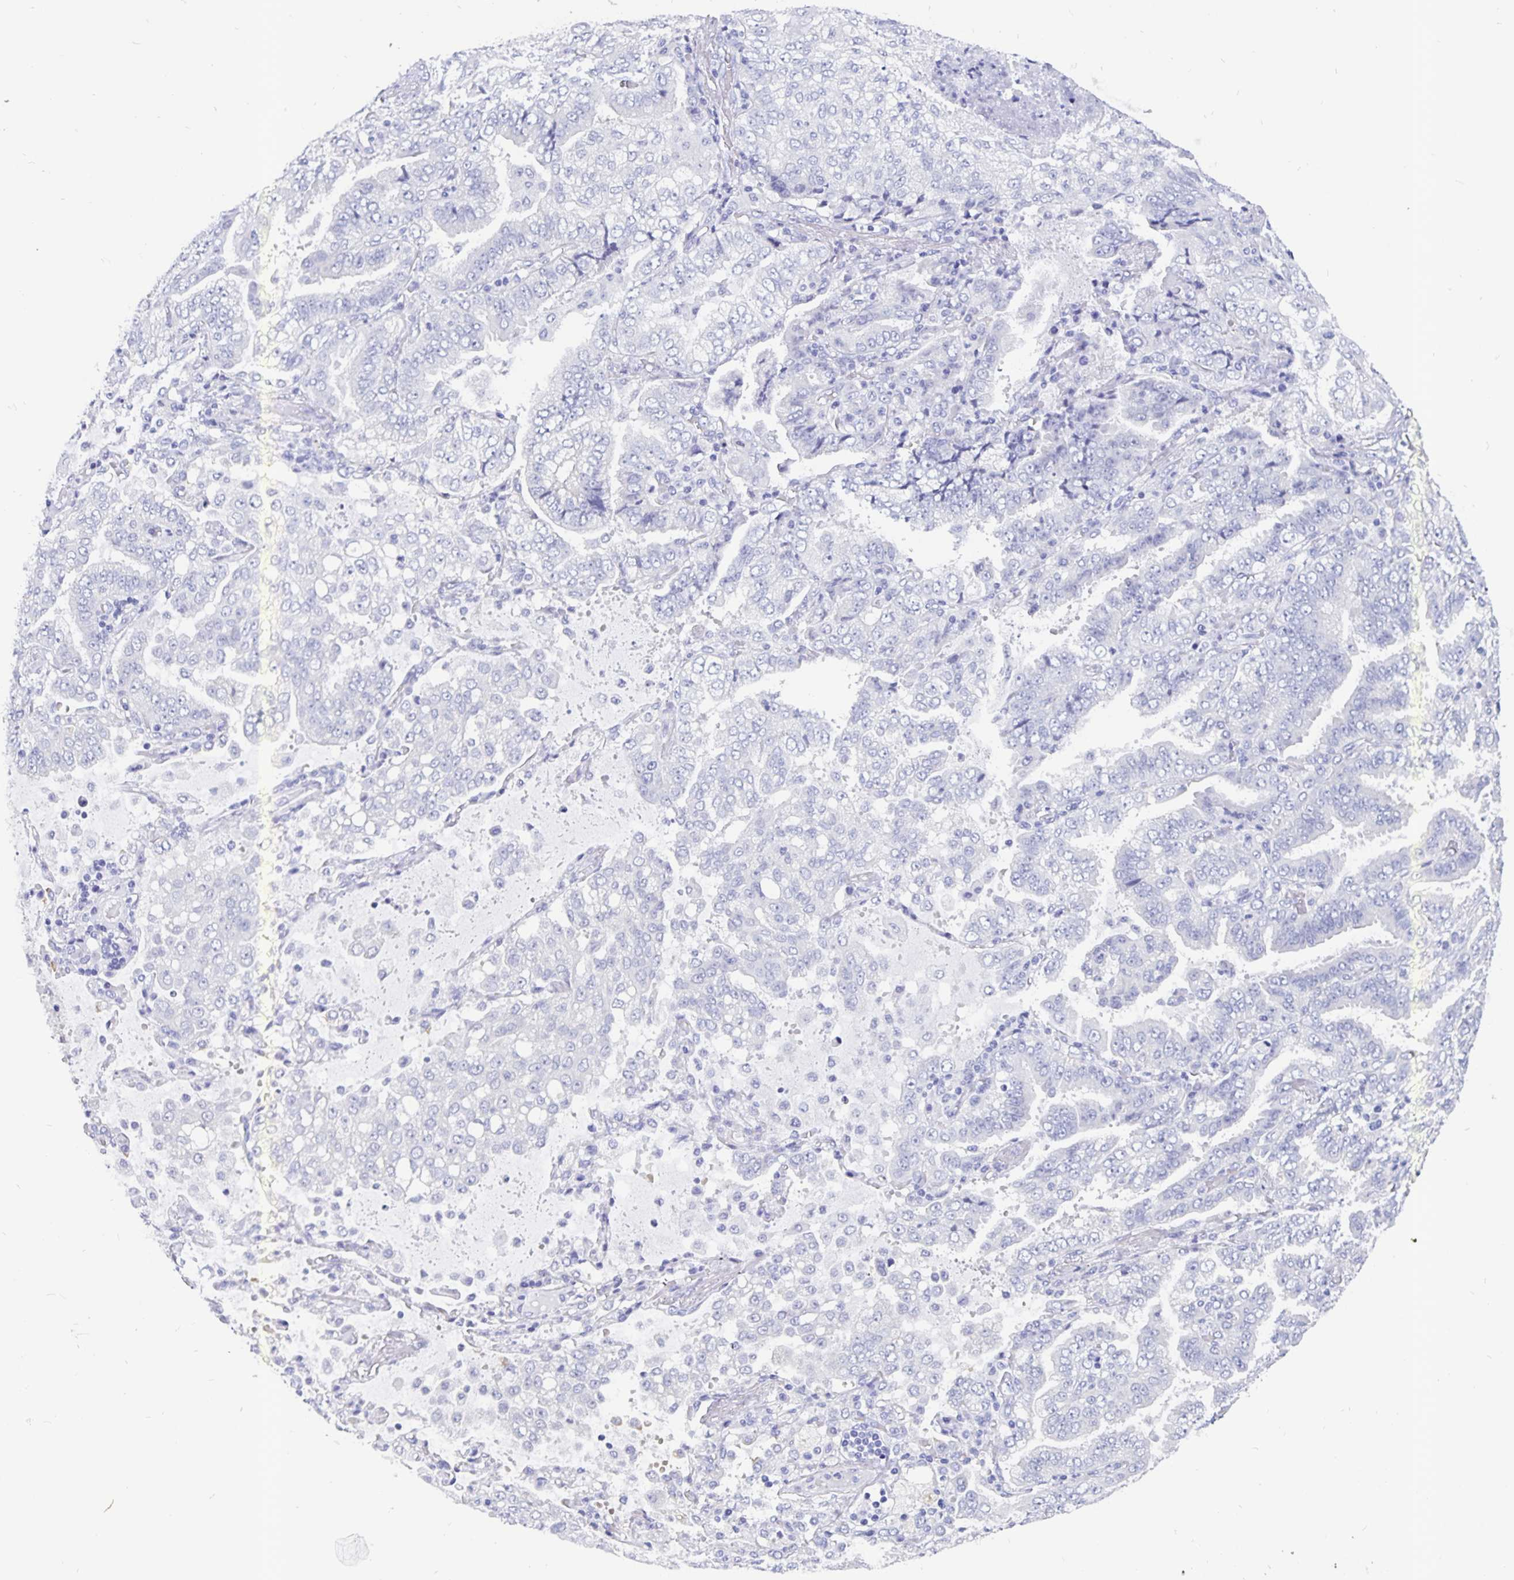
{"staining": {"intensity": "negative", "quantity": "none", "location": "none"}, "tissue": "lung cancer", "cell_type": "Tumor cells", "image_type": "cancer", "snomed": [{"axis": "morphology", "description": "Aneuploidy"}, {"axis": "morphology", "description": "Adenocarcinoma, NOS"}, {"axis": "morphology", "description": "Adenocarcinoma, metastatic, NOS"}, {"axis": "topography", "description": "Lymph node"}, {"axis": "topography", "description": "Lung"}], "caption": "This is an IHC histopathology image of human lung cancer. There is no positivity in tumor cells.", "gene": "ODF3B", "patient": {"sex": "female", "age": 48}}